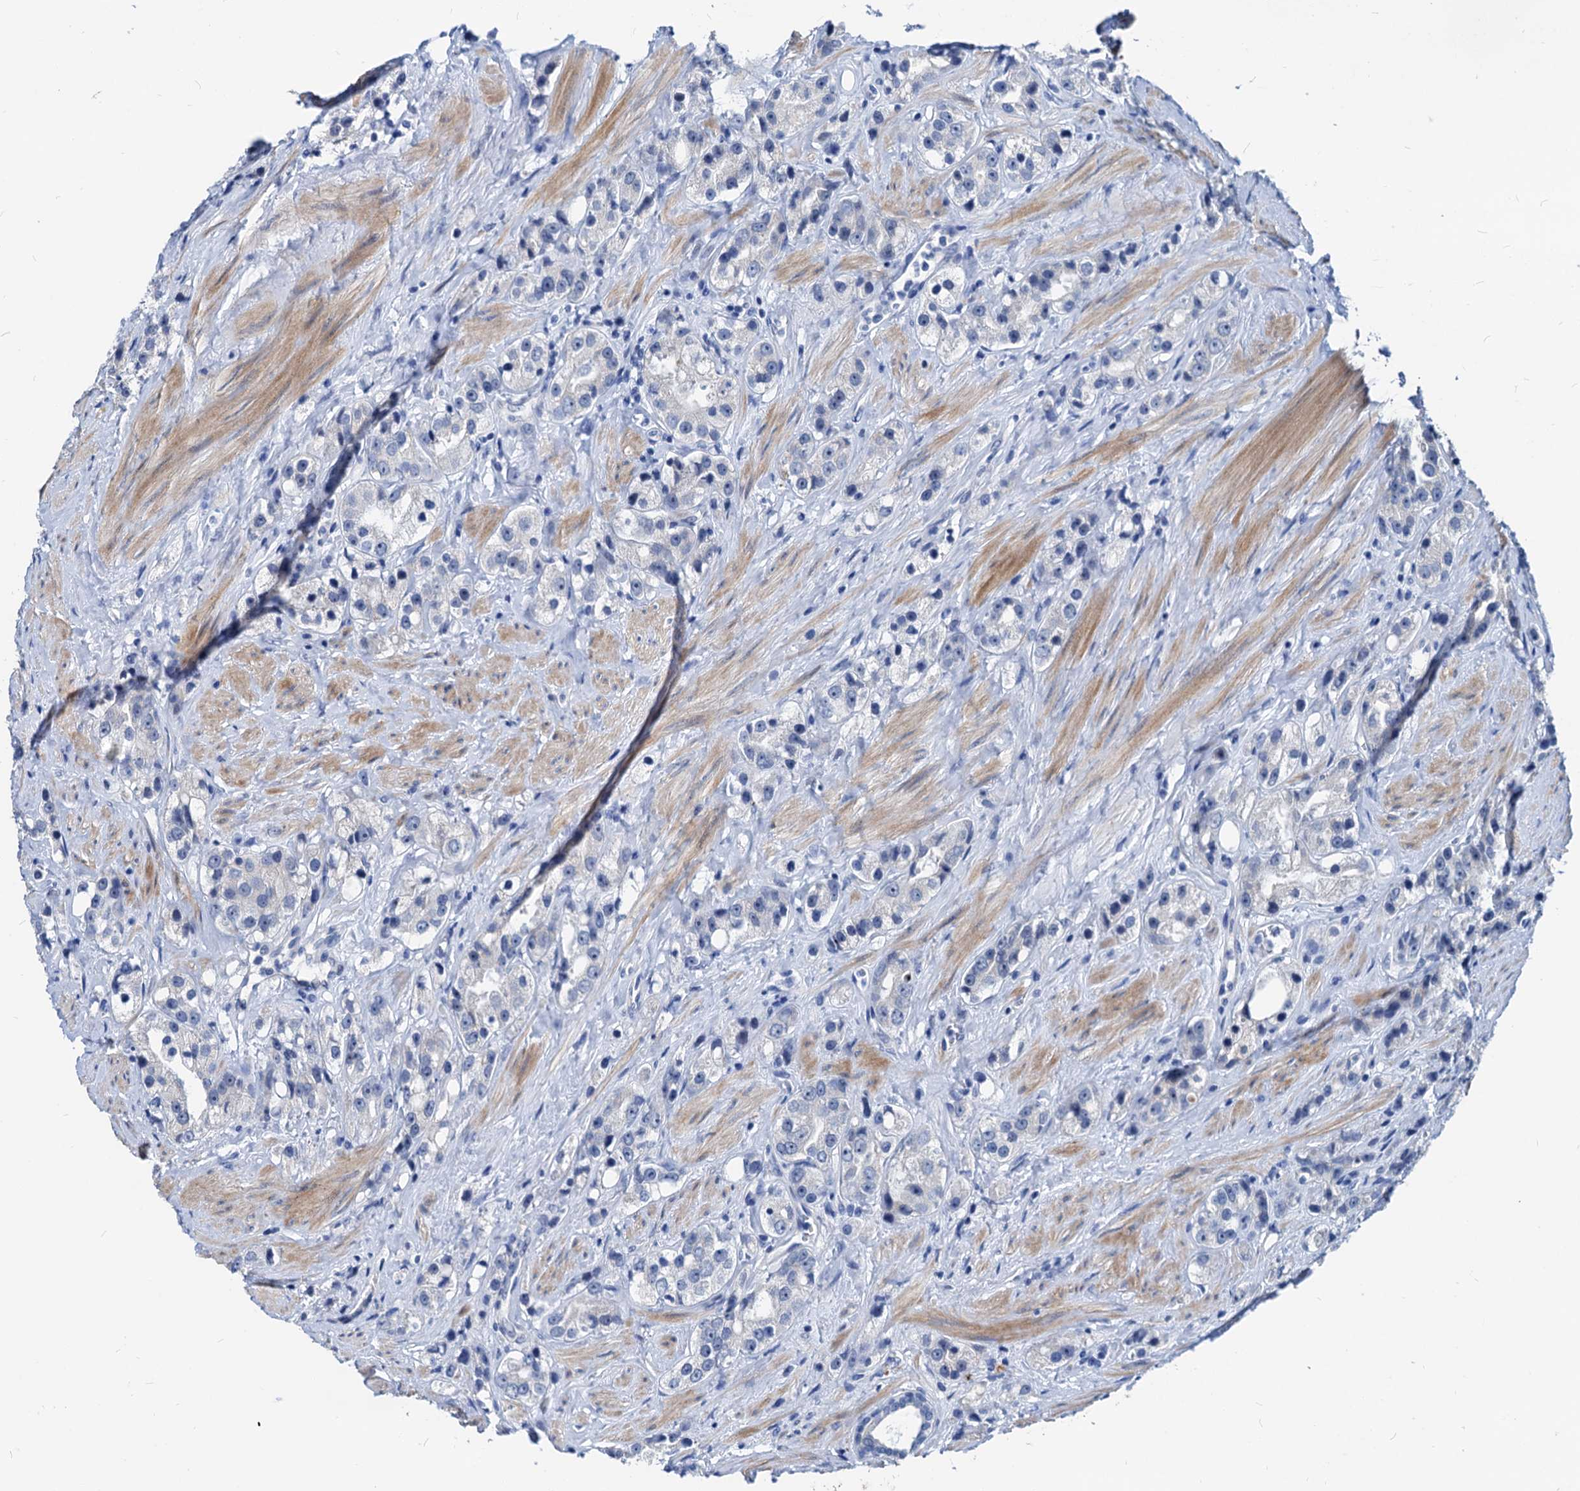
{"staining": {"intensity": "negative", "quantity": "none", "location": "none"}, "tissue": "prostate cancer", "cell_type": "Tumor cells", "image_type": "cancer", "snomed": [{"axis": "morphology", "description": "Adenocarcinoma, NOS"}, {"axis": "topography", "description": "Prostate"}], "caption": "Tumor cells are negative for brown protein staining in prostate cancer (adenocarcinoma).", "gene": "HSF2", "patient": {"sex": "male", "age": 79}}